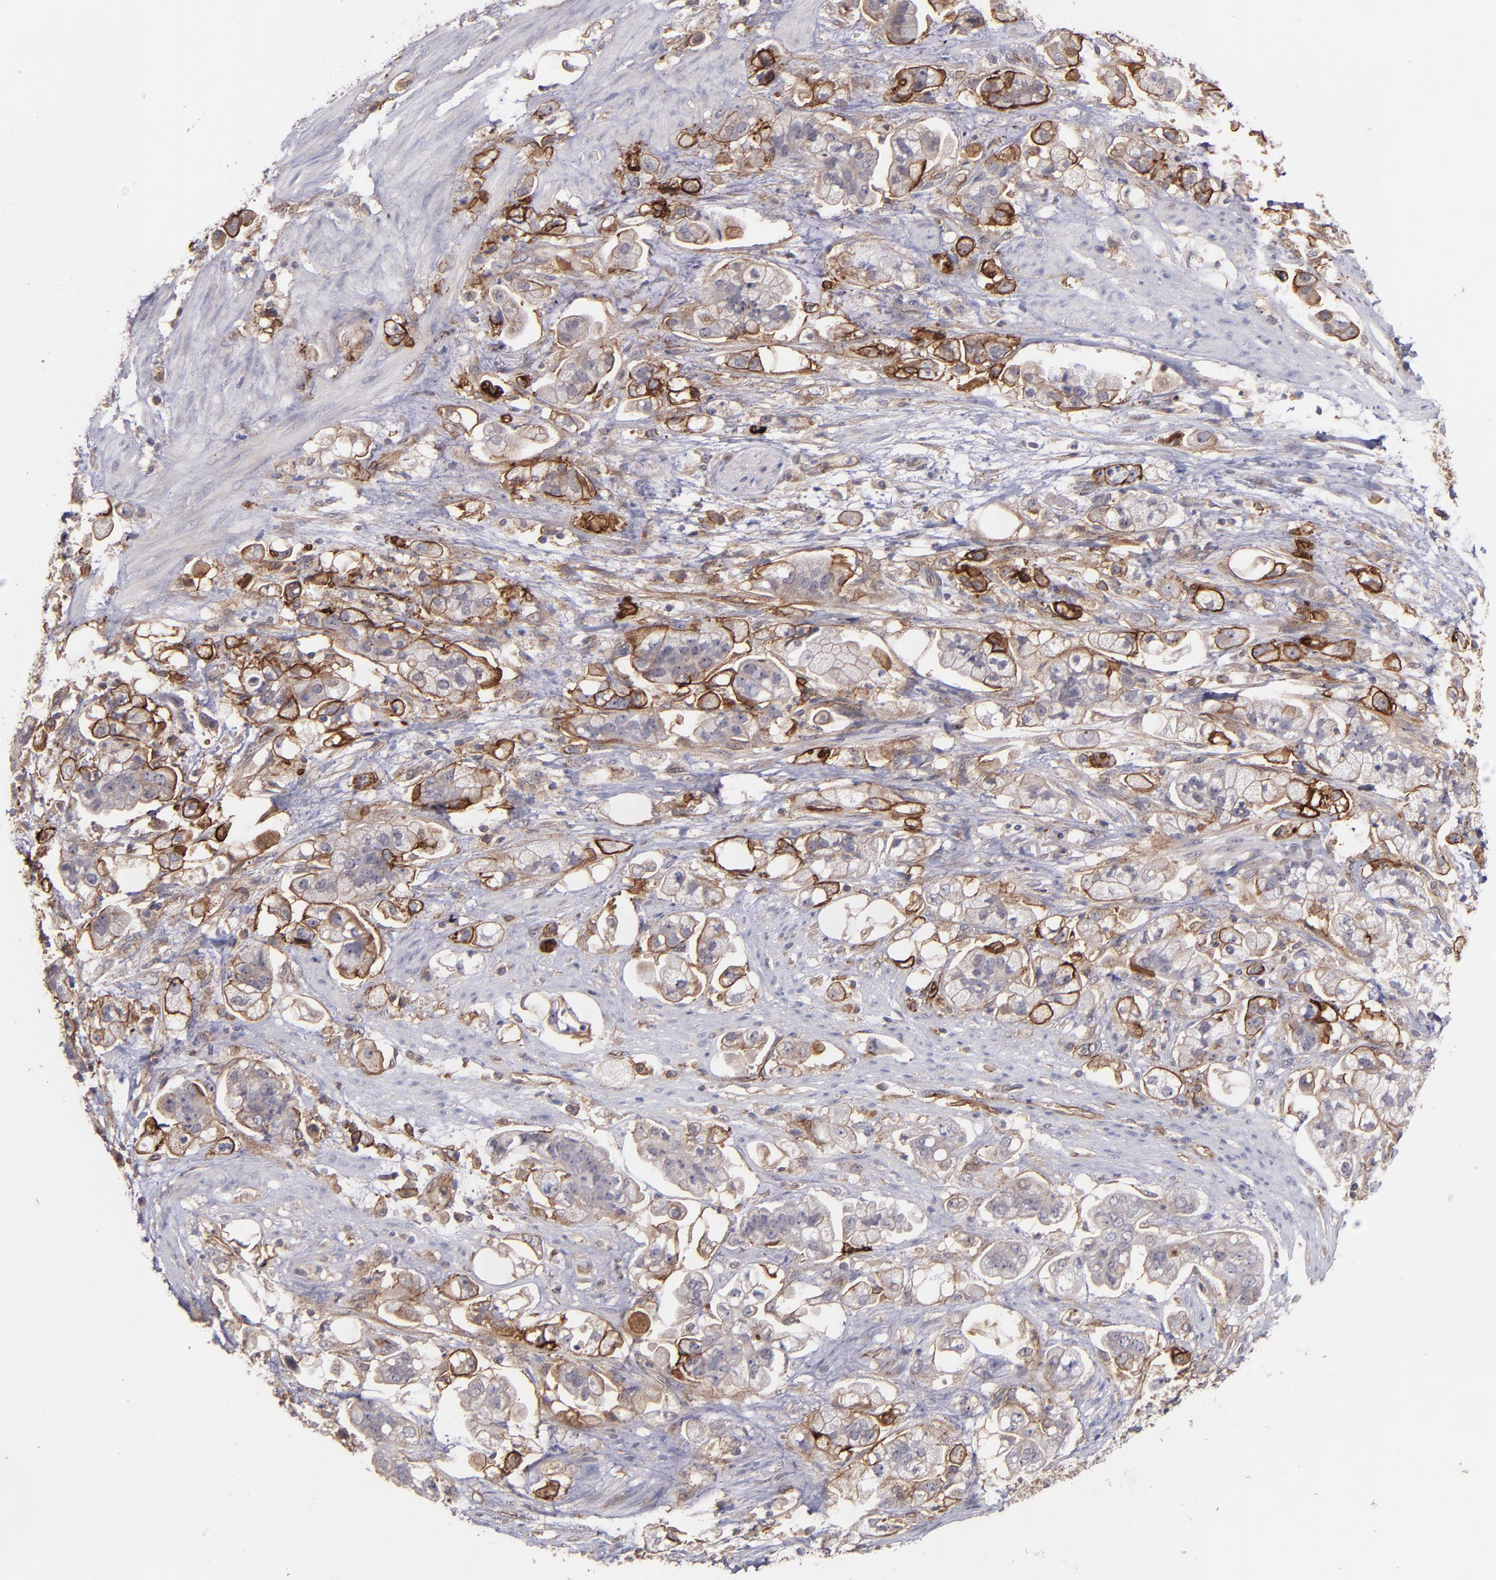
{"staining": {"intensity": "moderate", "quantity": "25%-75%", "location": "cytoplasmic/membranous"}, "tissue": "stomach cancer", "cell_type": "Tumor cells", "image_type": "cancer", "snomed": [{"axis": "morphology", "description": "Adenocarcinoma, NOS"}, {"axis": "topography", "description": "Stomach"}], "caption": "A medium amount of moderate cytoplasmic/membranous positivity is seen in about 25%-75% of tumor cells in stomach adenocarcinoma tissue. The protein is stained brown, and the nuclei are stained in blue (DAB (3,3'-diaminobenzidine) IHC with brightfield microscopy, high magnification).", "gene": "ICAM1", "patient": {"sex": "male", "age": 62}}